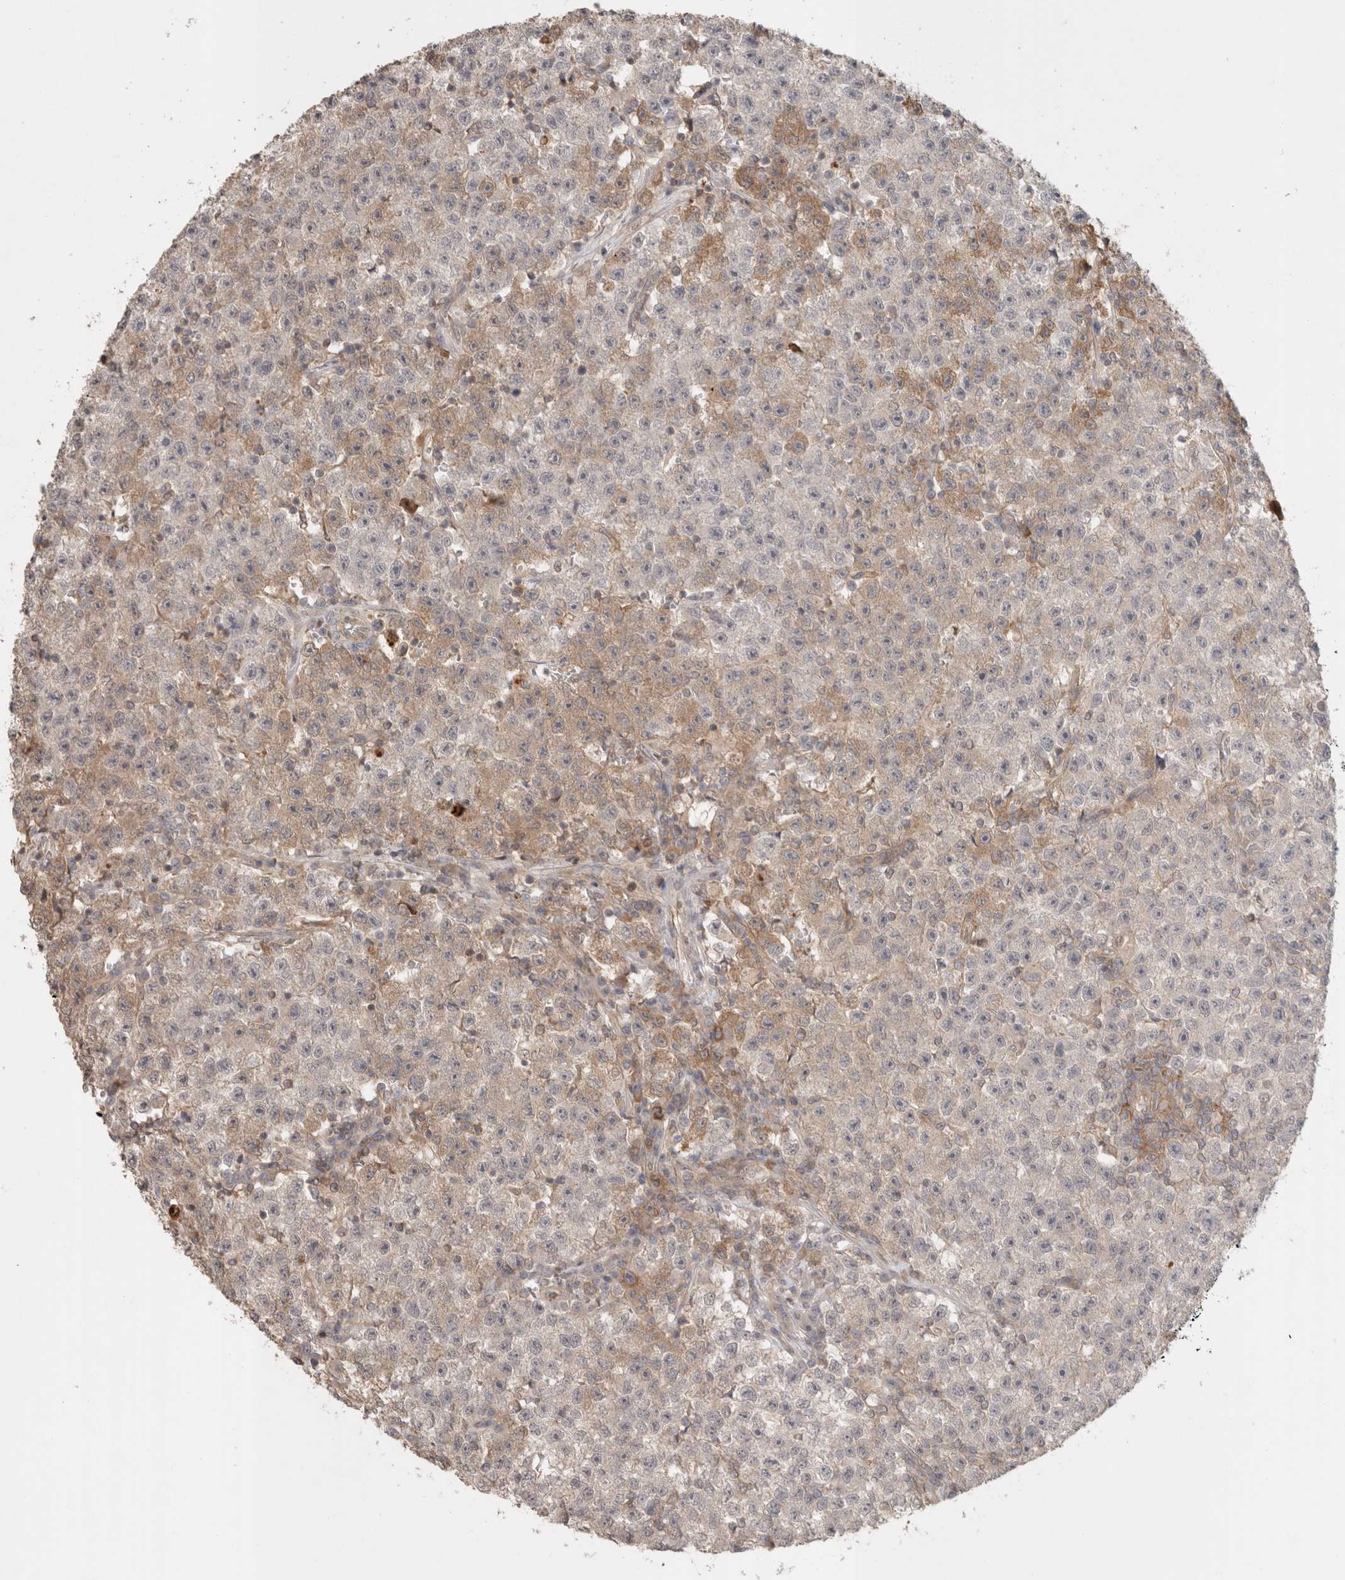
{"staining": {"intensity": "weak", "quantity": "25%-75%", "location": "cytoplasmic/membranous"}, "tissue": "testis cancer", "cell_type": "Tumor cells", "image_type": "cancer", "snomed": [{"axis": "morphology", "description": "Seminoma, NOS"}, {"axis": "topography", "description": "Testis"}], "caption": "Testis seminoma tissue shows weak cytoplasmic/membranous staining in approximately 25%-75% of tumor cells (DAB (3,3'-diaminobenzidine) = brown stain, brightfield microscopy at high magnification).", "gene": "HSPG2", "patient": {"sex": "male", "age": 22}}